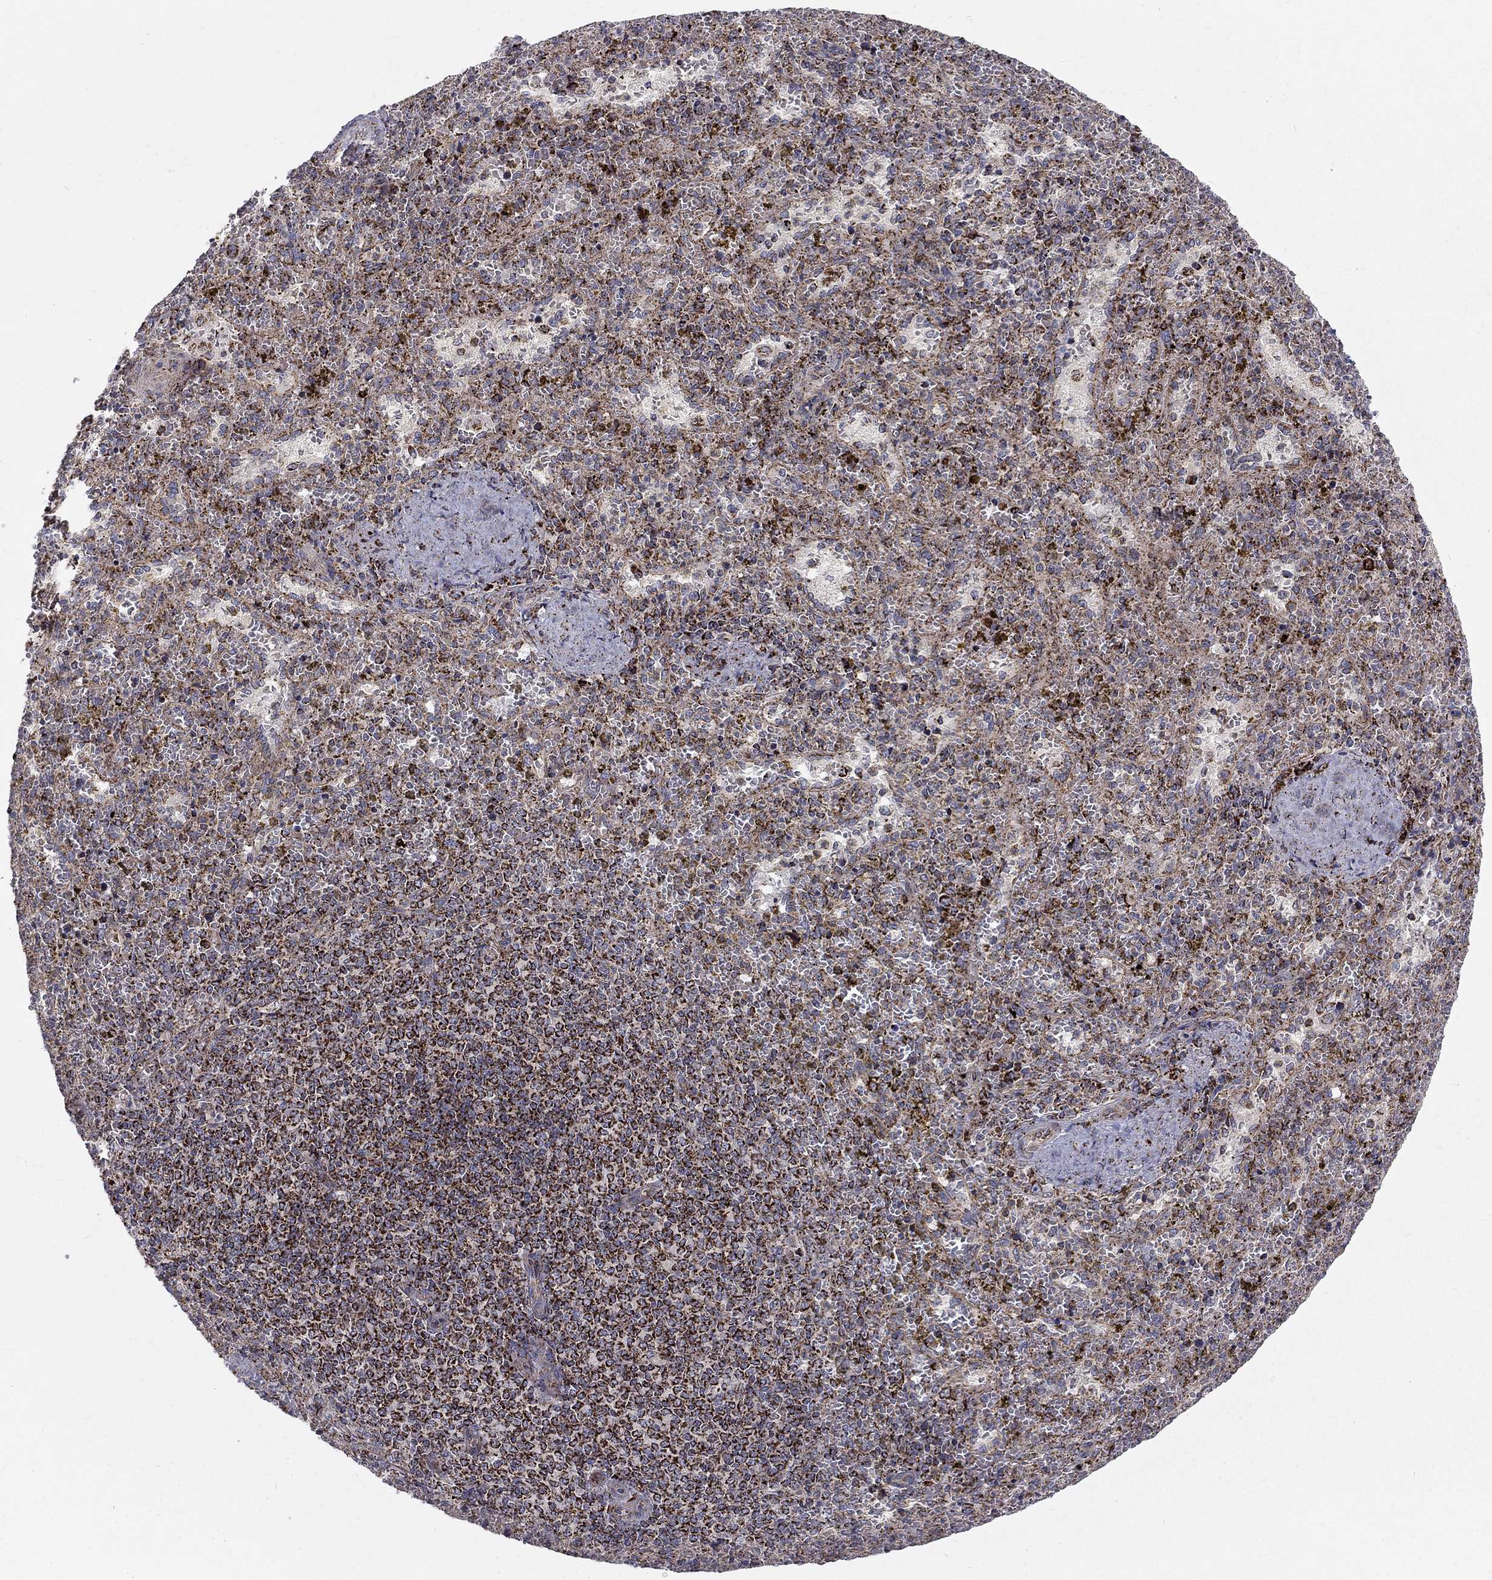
{"staining": {"intensity": "strong", "quantity": ">75%", "location": "cytoplasmic/membranous"}, "tissue": "spleen", "cell_type": "Cells in red pulp", "image_type": "normal", "snomed": [{"axis": "morphology", "description": "Normal tissue, NOS"}, {"axis": "topography", "description": "Spleen"}], "caption": "Spleen stained with a brown dye reveals strong cytoplasmic/membranous positive expression in approximately >75% of cells in red pulp.", "gene": "ALDH1B1", "patient": {"sex": "female", "age": 50}}